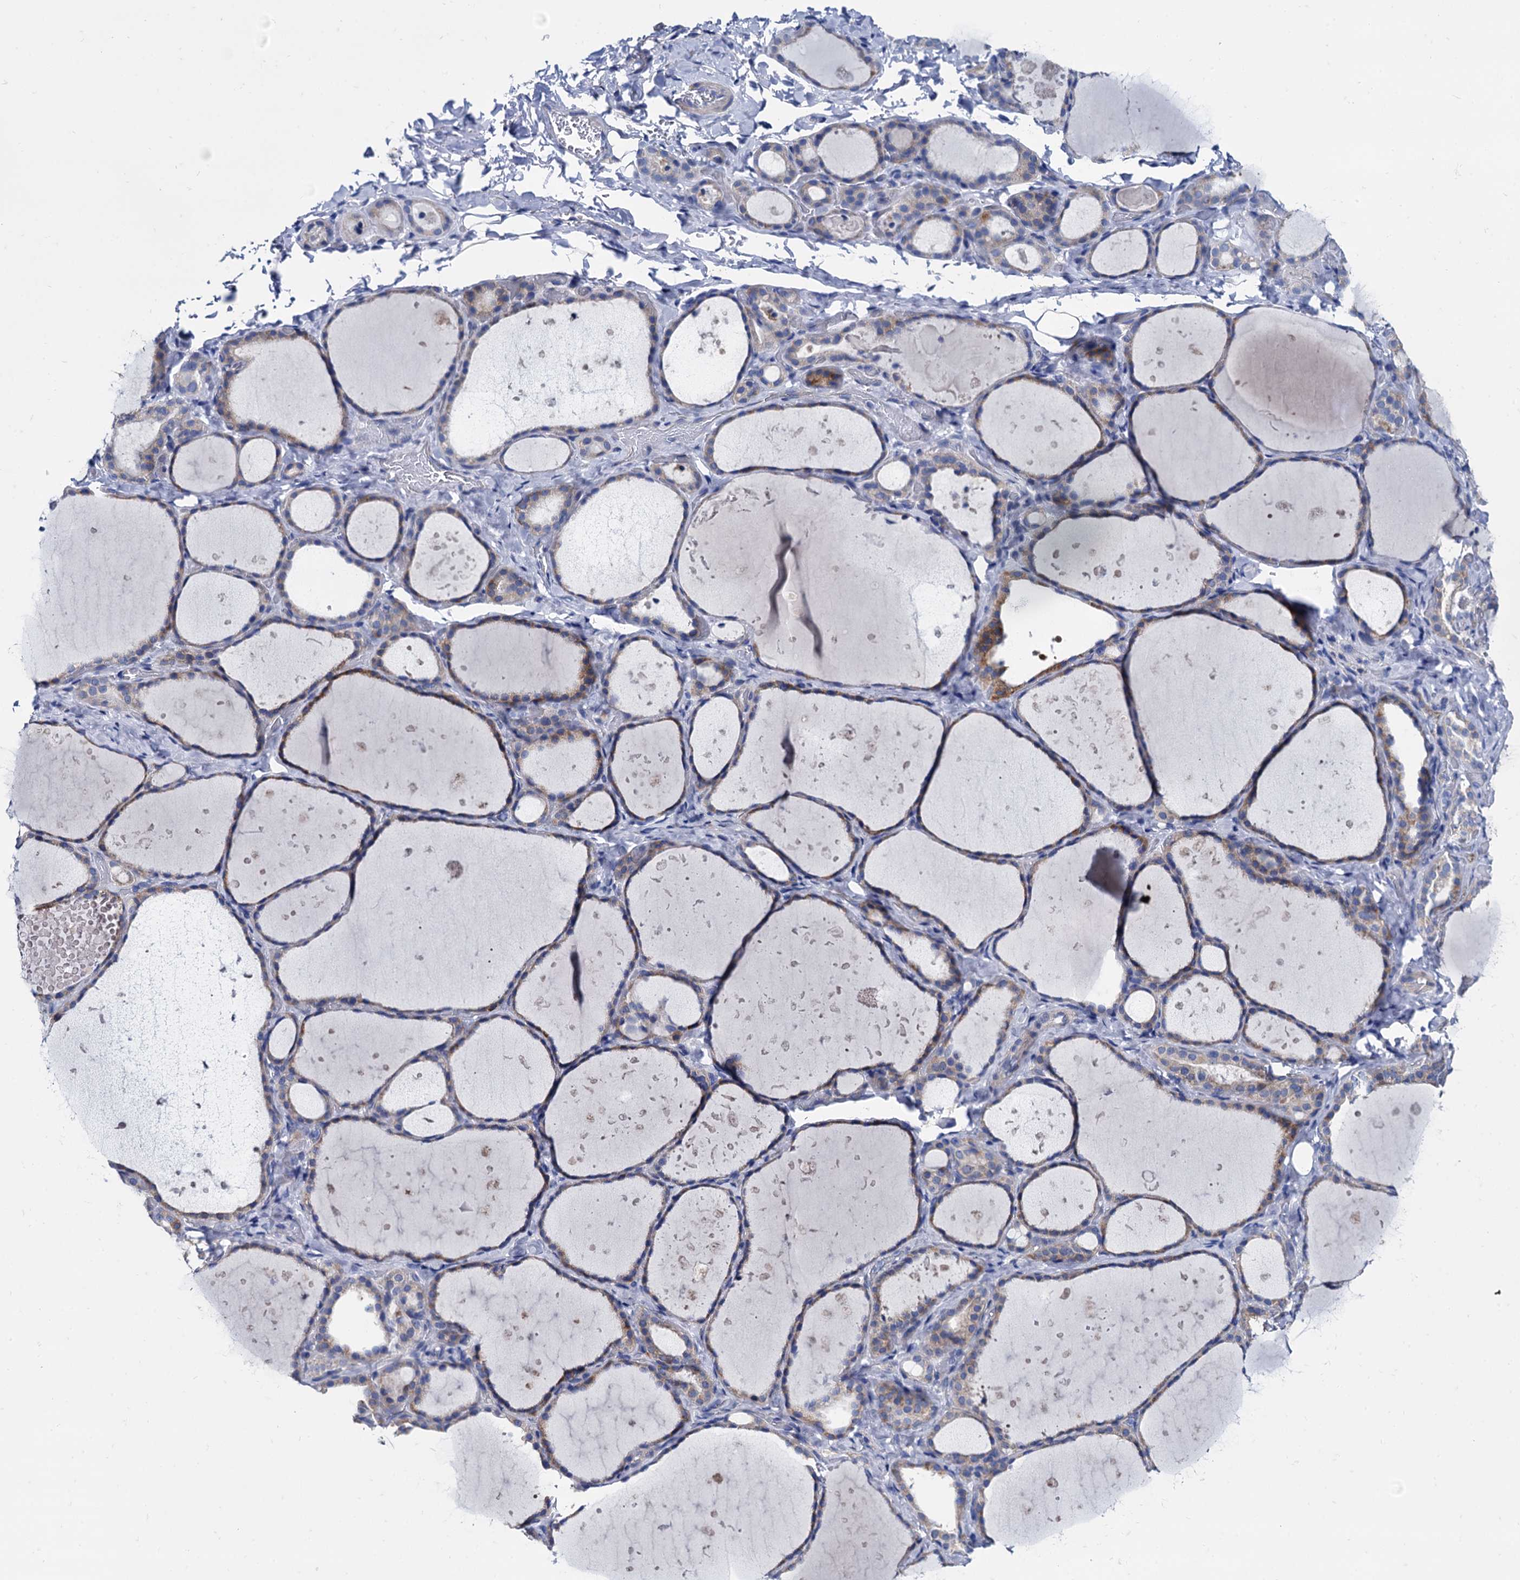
{"staining": {"intensity": "weak", "quantity": "25%-75%", "location": "cytoplasmic/membranous"}, "tissue": "thyroid gland", "cell_type": "Glandular cells", "image_type": "normal", "snomed": [{"axis": "morphology", "description": "Normal tissue, NOS"}, {"axis": "topography", "description": "Thyroid gland"}], "caption": "Protein staining demonstrates weak cytoplasmic/membranous positivity in approximately 25%-75% of glandular cells in normal thyroid gland. (DAB (3,3'-diaminobenzidine) = brown stain, brightfield microscopy at high magnification).", "gene": "FOXR2", "patient": {"sex": "female", "age": 44}}